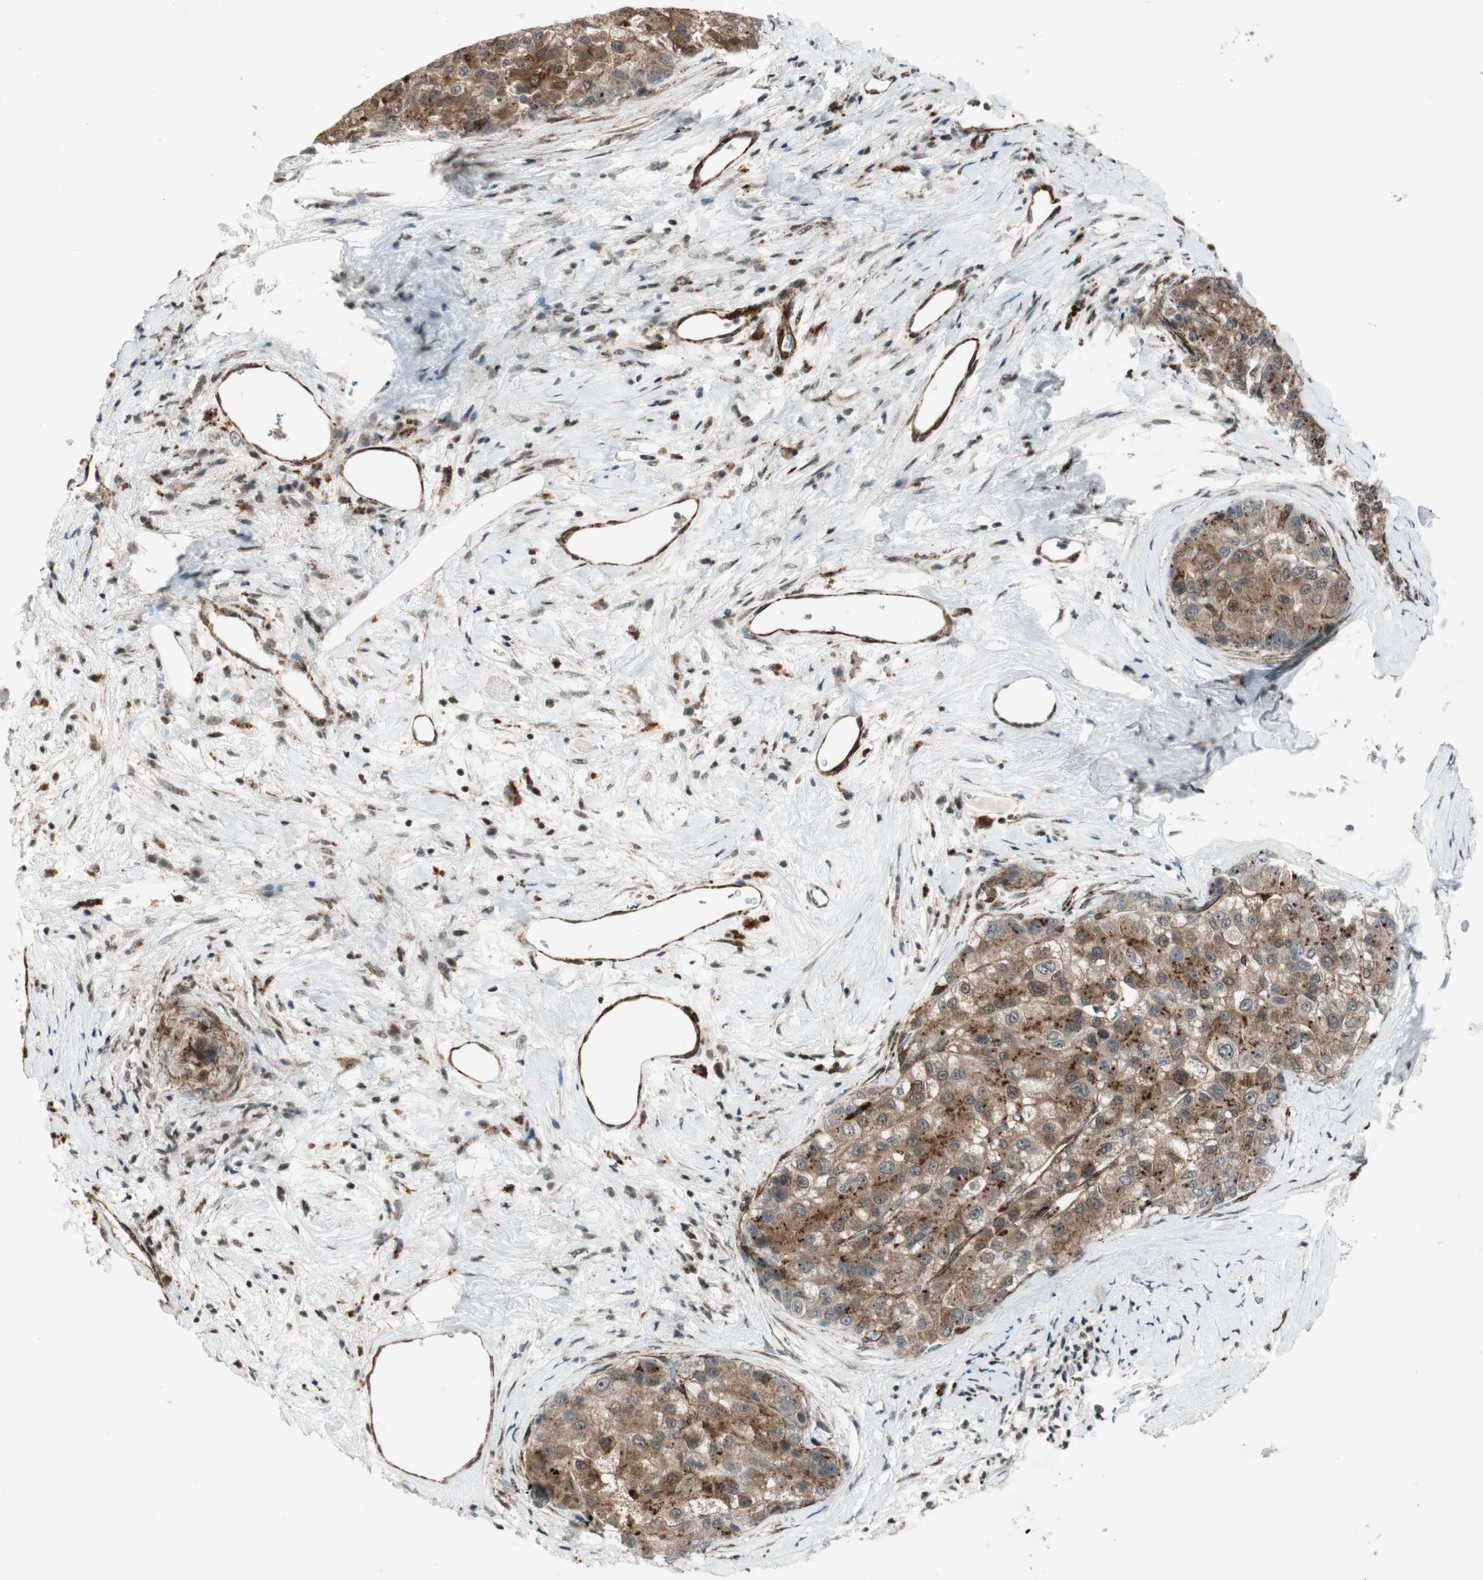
{"staining": {"intensity": "moderate", "quantity": ">75%", "location": "cytoplasmic/membranous"}, "tissue": "liver cancer", "cell_type": "Tumor cells", "image_type": "cancer", "snomed": [{"axis": "morphology", "description": "Carcinoma, Hepatocellular, NOS"}, {"axis": "topography", "description": "Liver"}], "caption": "High-power microscopy captured an immunohistochemistry histopathology image of liver cancer, revealing moderate cytoplasmic/membranous expression in approximately >75% of tumor cells.", "gene": "CDK19", "patient": {"sex": "male", "age": 80}}